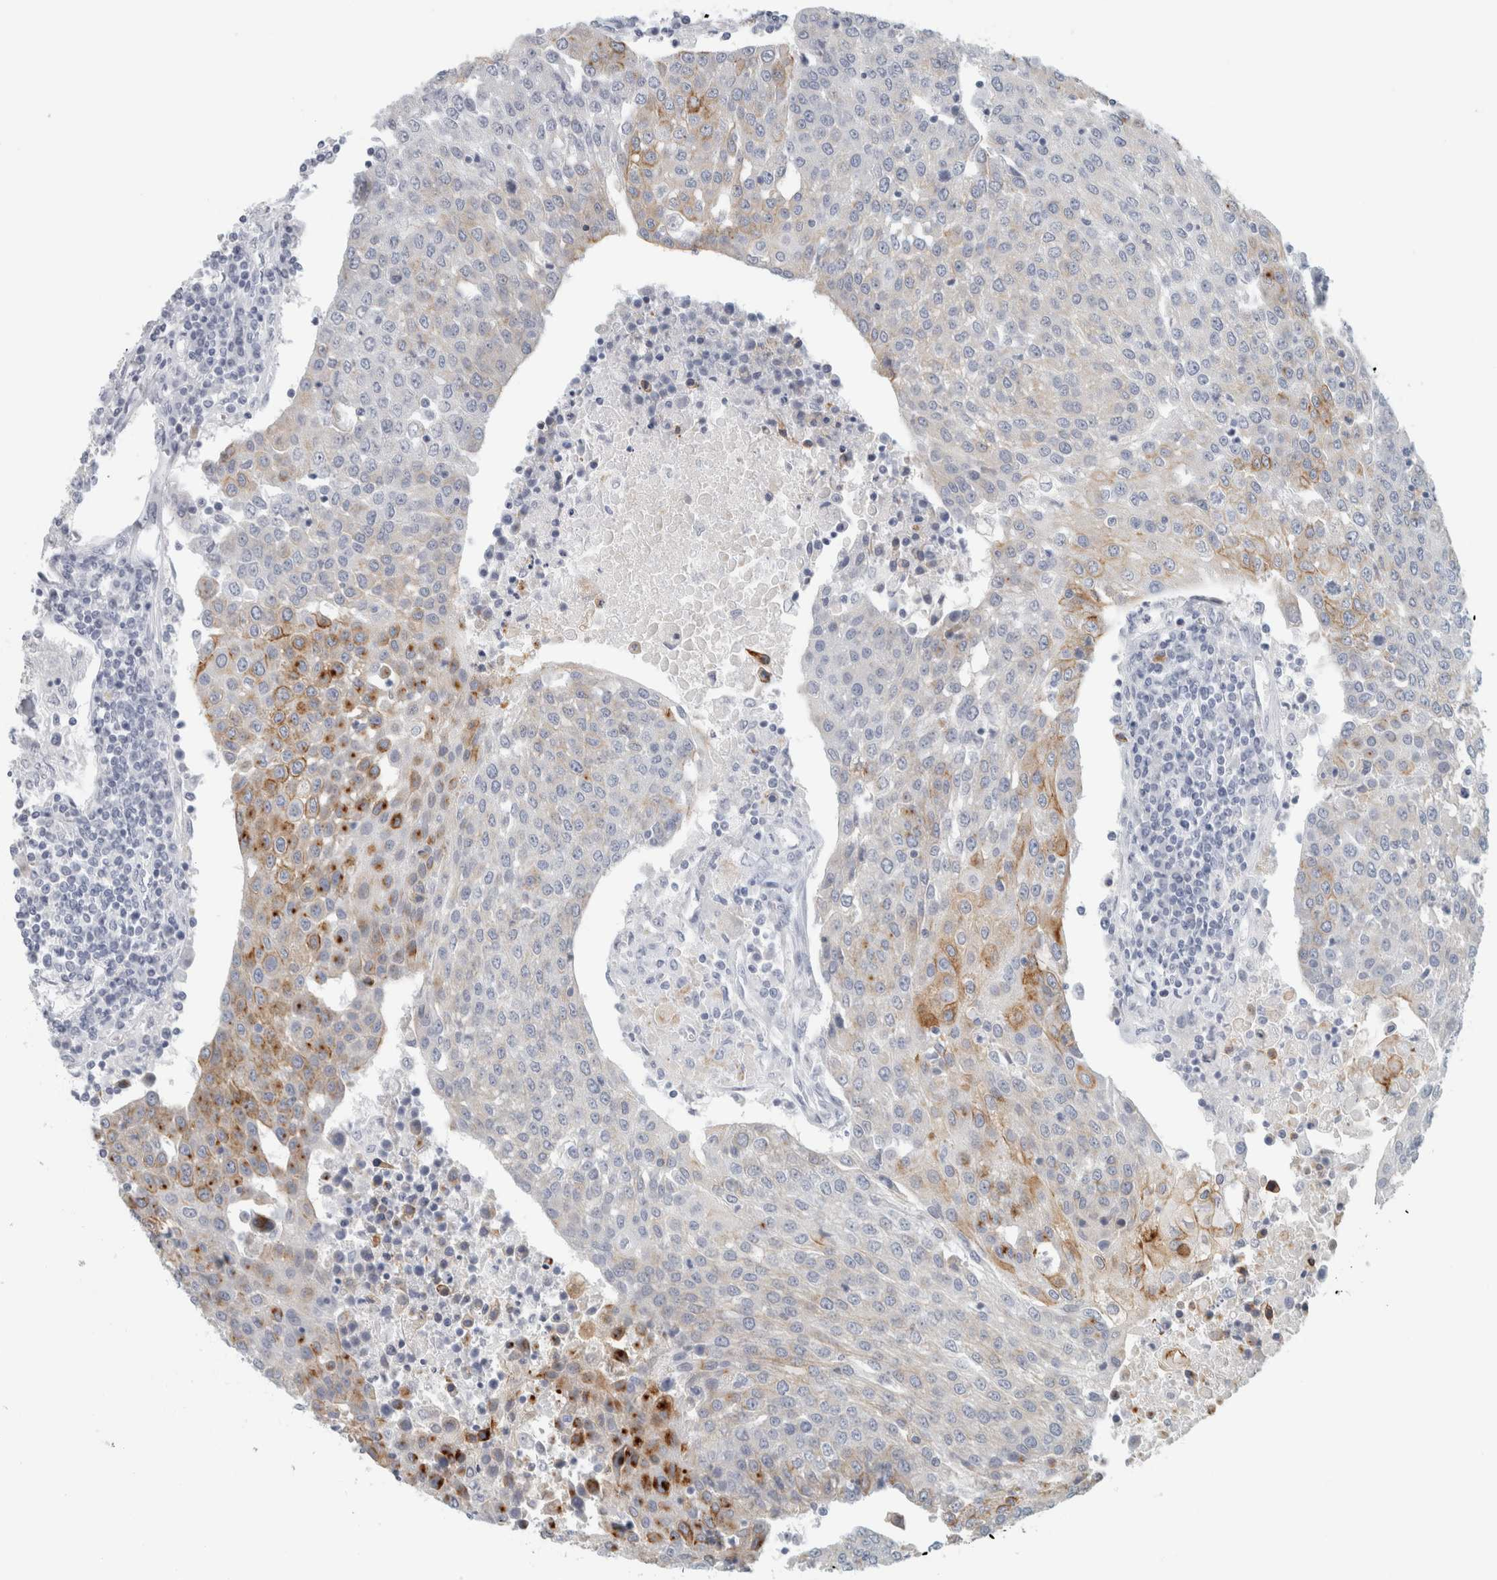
{"staining": {"intensity": "moderate", "quantity": "<25%", "location": "cytoplasmic/membranous"}, "tissue": "urothelial cancer", "cell_type": "Tumor cells", "image_type": "cancer", "snomed": [{"axis": "morphology", "description": "Urothelial carcinoma, High grade"}, {"axis": "topography", "description": "Urinary bladder"}], "caption": "A photomicrograph showing moderate cytoplasmic/membranous positivity in approximately <25% of tumor cells in urothelial carcinoma (high-grade), as visualized by brown immunohistochemical staining.", "gene": "SLC28A3", "patient": {"sex": "female", "age": 85}}